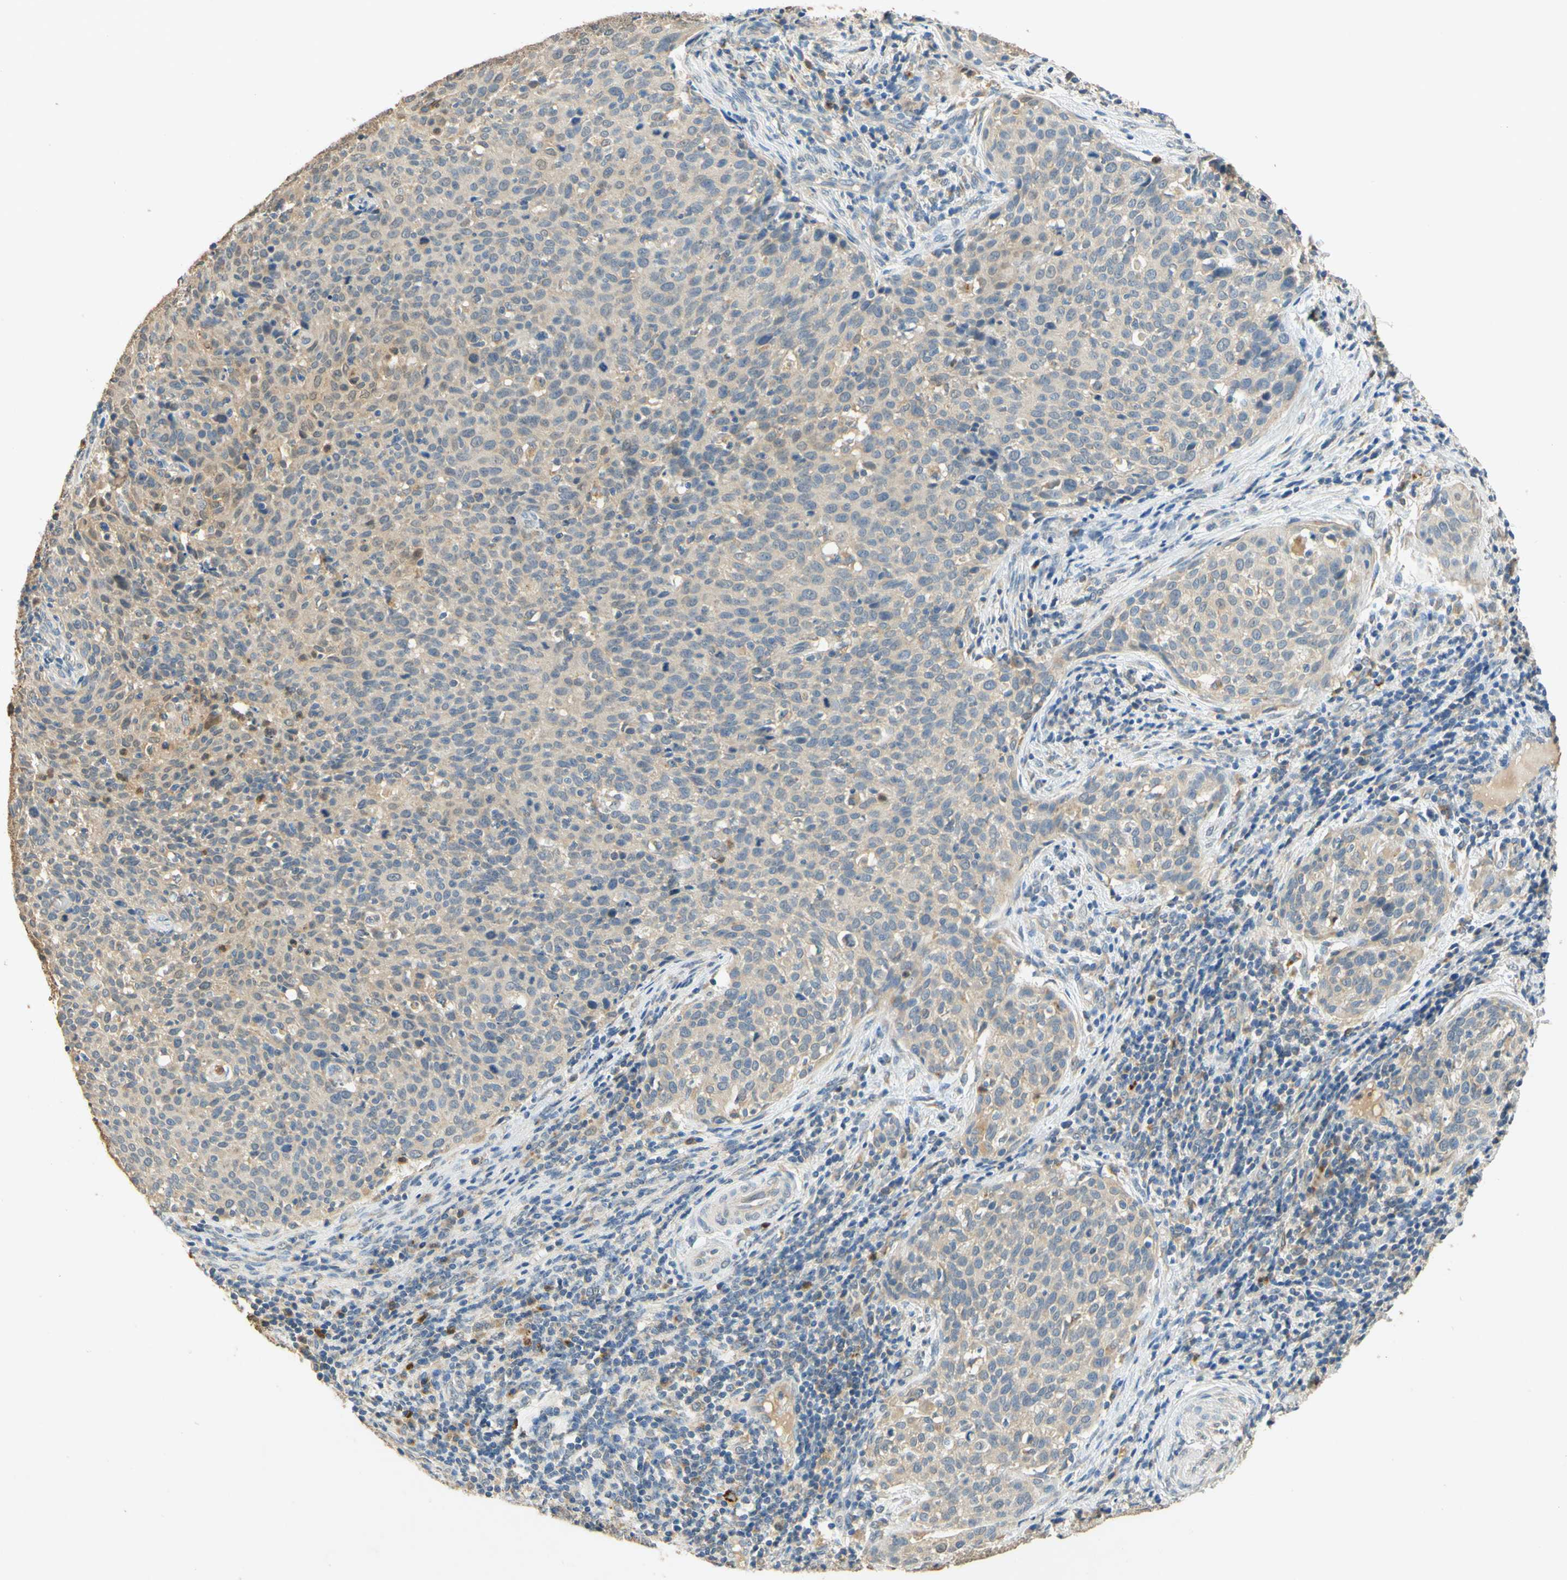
{"staining": {"intensity": "weak", "quantity": ">75%", "location": "cytoplasmic/membranous"}, "tissue": "cervical cancer", "cell_type": "Tumor cells", "image_type": "cancer", "snomed": [{"axis": "morphology", "description": "Squamous cell carcinoma, NOS"}, {"axis": "topography", "description": "Cervix"}], "caption": "Protein expression analysis of human cervical cancer reveals weak cytoplasmic/membranous expression in about >75% of tumor cells.", "gene": "ENTREP2", "patient": {"sex": "female", "age": 38}}